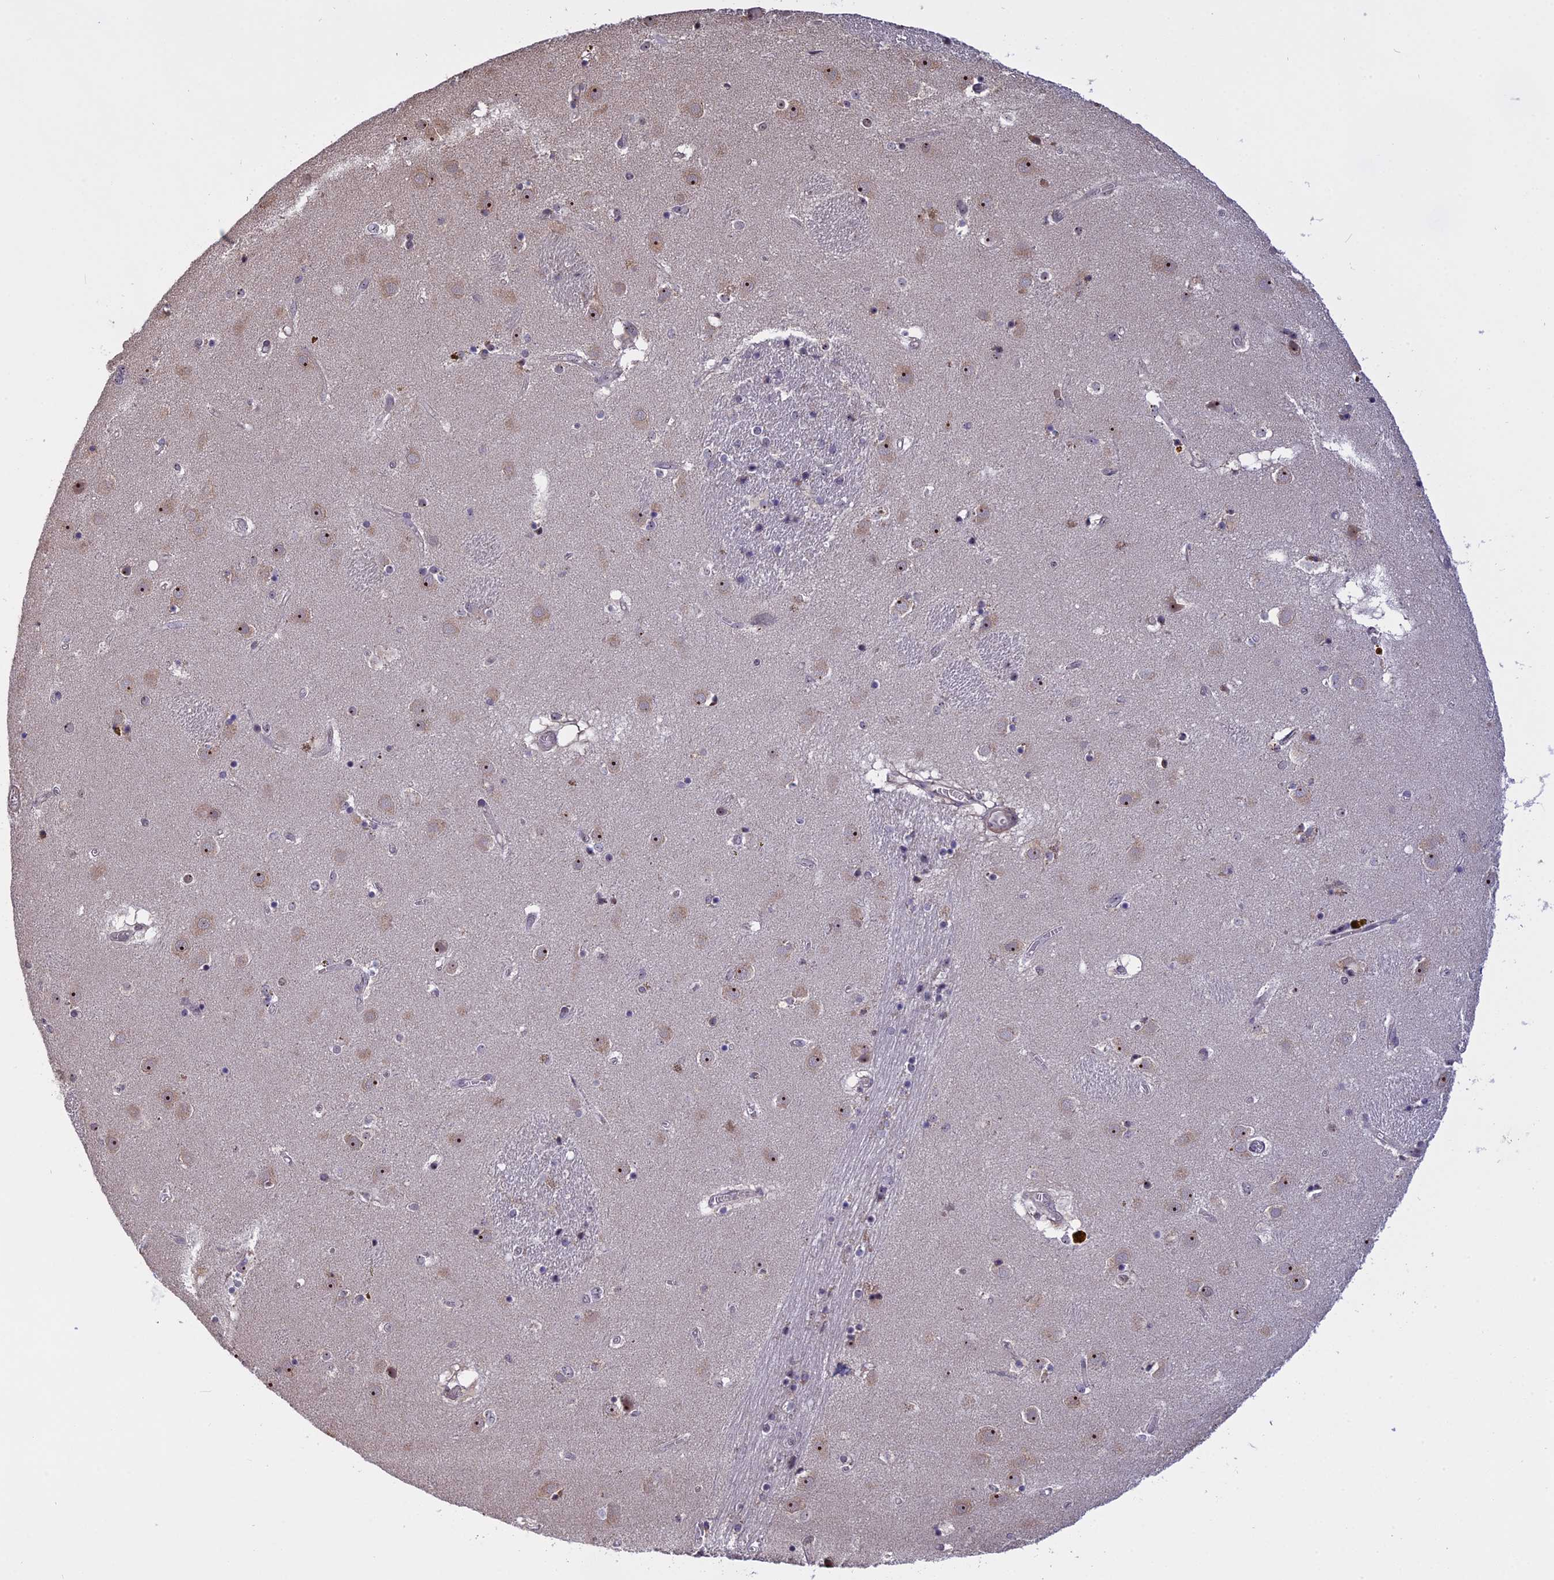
{"staining": {"intensity": "negative", "quantity": "none", "location": "none"}, "tissue": "caudate", "cell_type": "Glial cells", "image_type": "normal", "snomed": [{"axis": "morphology", "description": "Normal tissue, NOS"}, {"axis": "topography", "description": "Lateral ventricle wall"}], "caption": "There is no significant staining in glial cells of caudate. Nuclei are stained in blue.", "gene": "MGA", "patient": {"sex": "male", "age": 70}}